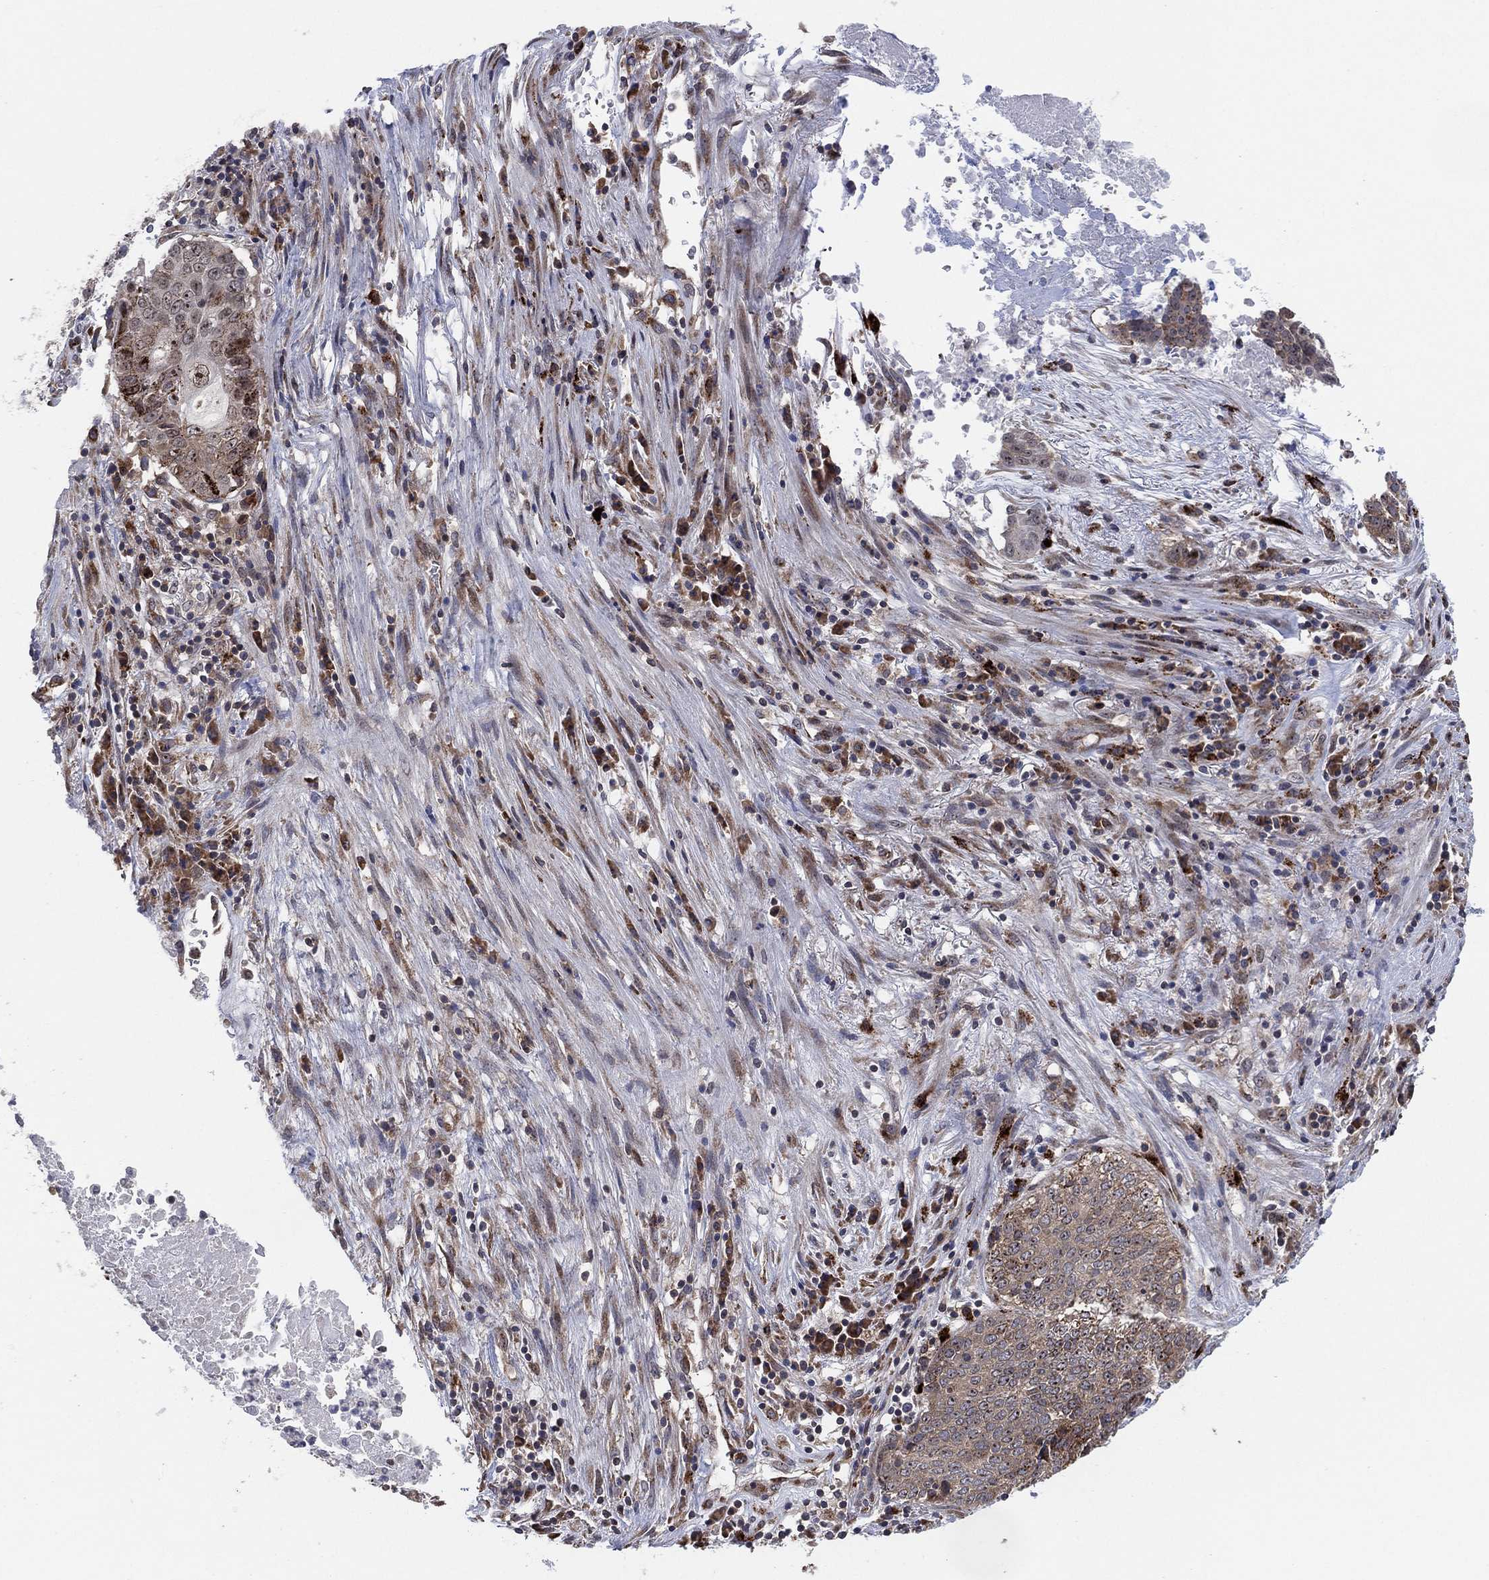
{"staining": {"intensity": "moderate", "quantity": "<25%", "location": "cytoplasmic/membranous,nuclear"}, "tissue": "lung cancer", "cell_type": "Tumor cells", "image_type": "cancer", "snomed": [{"axis": "morphology", "description": "Squamous cell carcinoma, NOS"}, {"axis": "topography", "description": "Lung"}], "caption": "High-magnification brightfield microscopy of lung cancer stained with DAB (3,3'-diaminobenzidine) (brown) and counterstained with hematoxylin (blue). tumor cells exhibit moderate cytoplasmic/membranous and nuclear expression is present in approximately<25% of cells.", "gene": "FAM104A", "patient": {"sex": "male", "age": 64}}